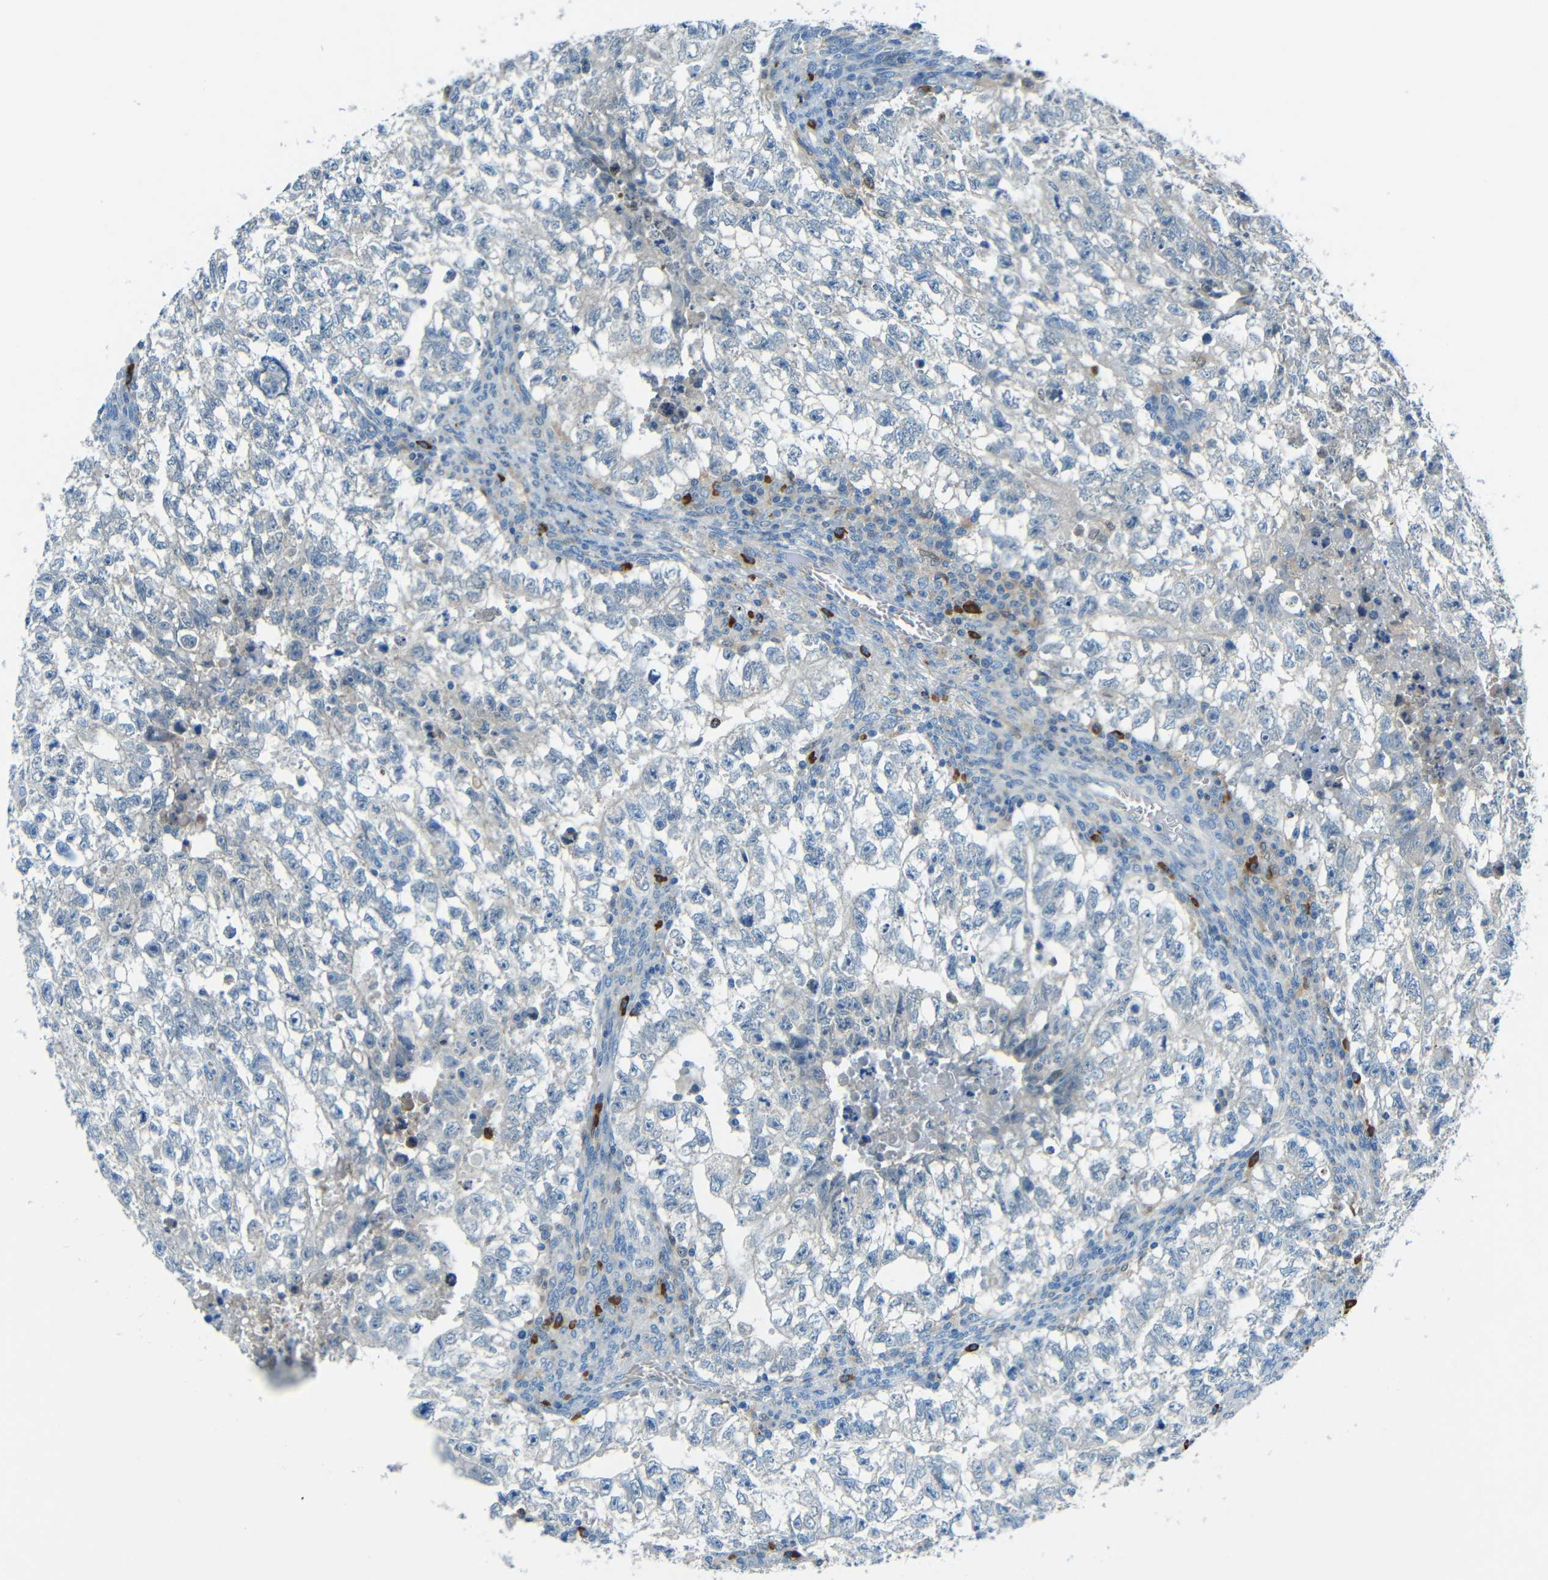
{"staining": {"intensity": "negative", "quantity": "none", "location": "none"}, "tissue": "testis cancer", "cell_type": "Tumor cells", "image_type": "cancer", "snomed": [{"axis": "morphology", "description": "Seminoma, NOS"}, {"axis": "morphology", "description": "Carcinoma, Embryonal, NOS"}, {"axis": "topography", "description": "Testis"}], "caption": "The image exhibits no staining of tumor cells in testis cancer.", "gene": "CYP26B1", "patient": {"sex": "male", "age": 38}}